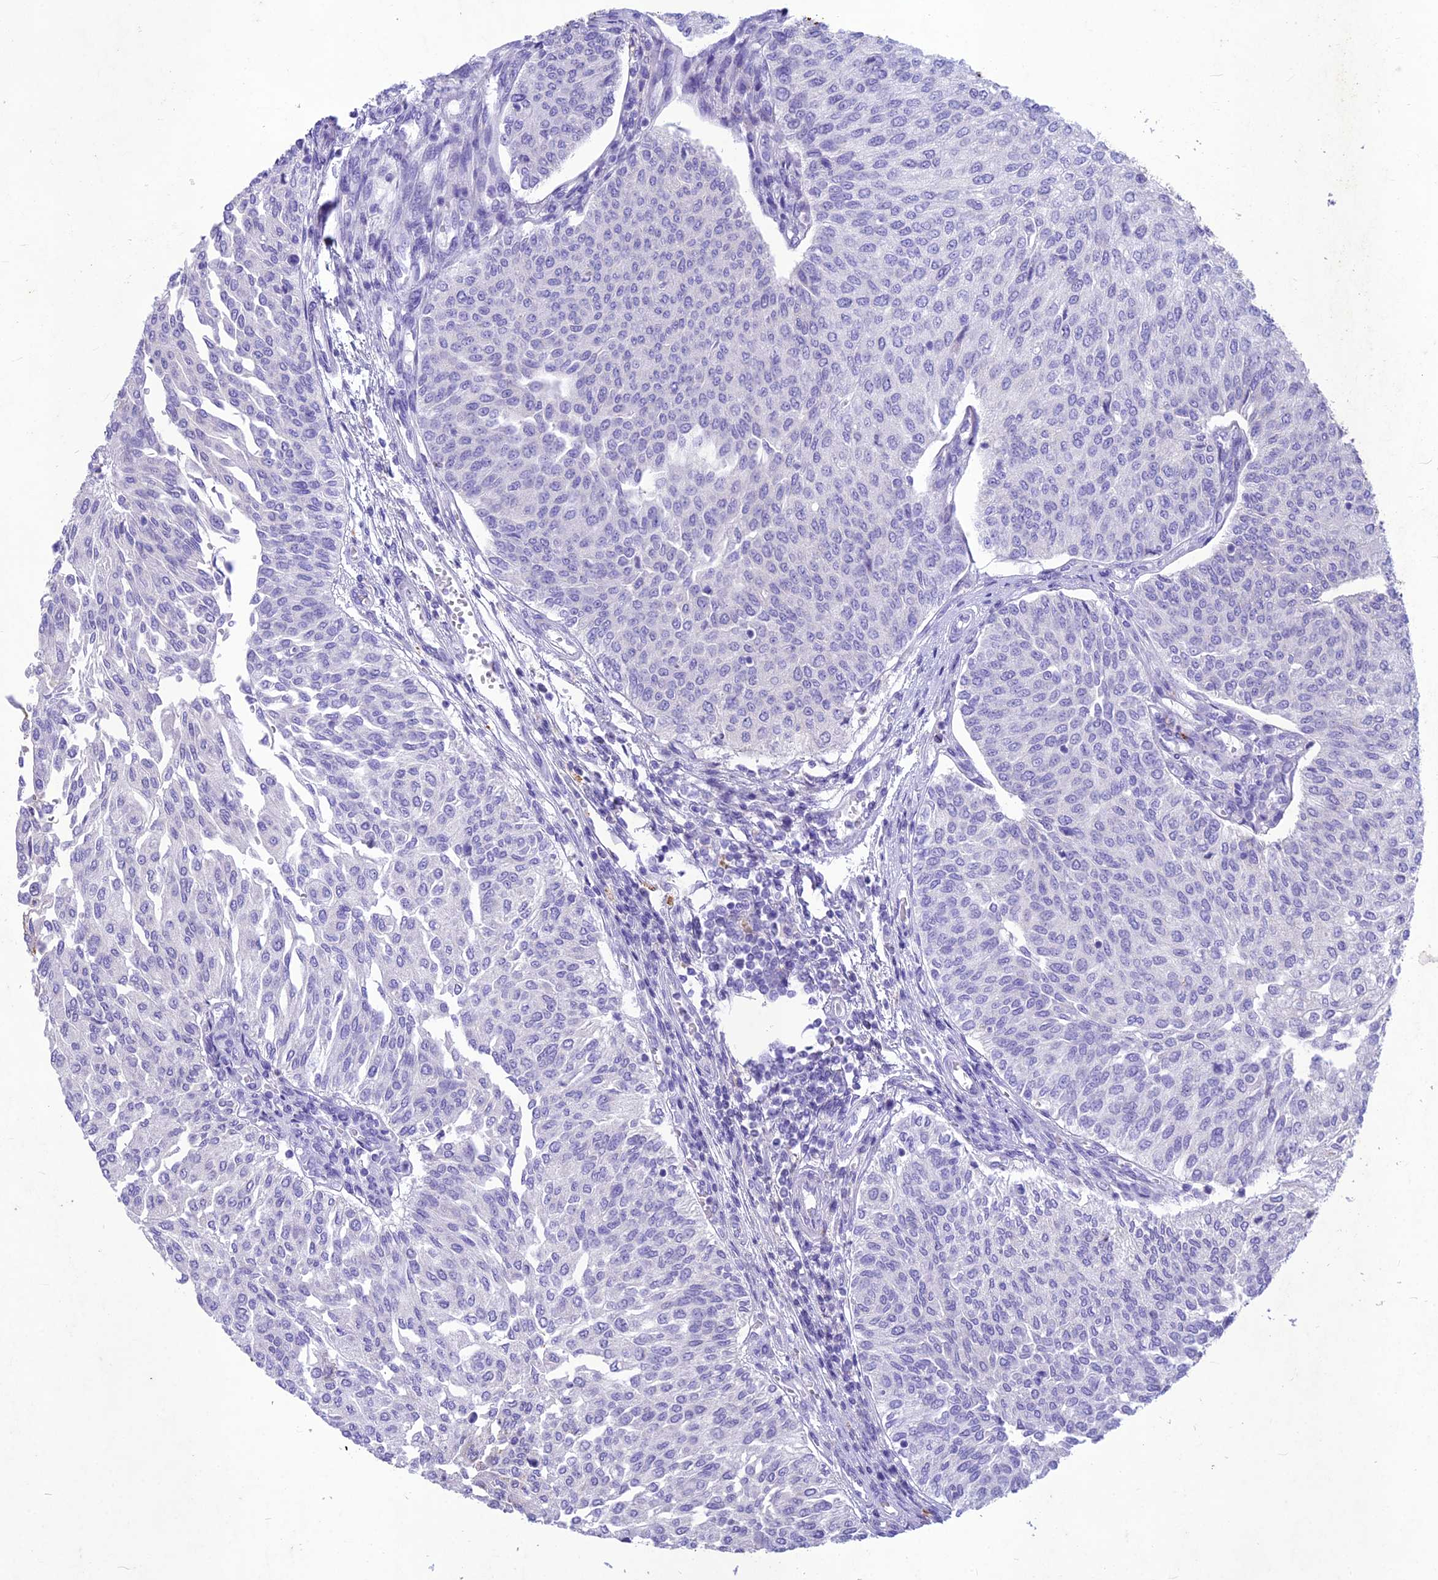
{"staining": {"intensity": "negative", "quantity": "none", "location": "none"}, "tissue": "urothelial cancer", "cell_type": "Tumor cells", "image_type": "cancer", "snomed": [{"axis": "morphology", "description": "Urothelial carcinoma, High grade"}, {"axis": "topography", "description": "Urinary bladder"}], "caption": "There is no significant expression in tumor cells of urothelial cancer.", "gene": "IFT172", "patient": {"sex": "female", "age": 79}}